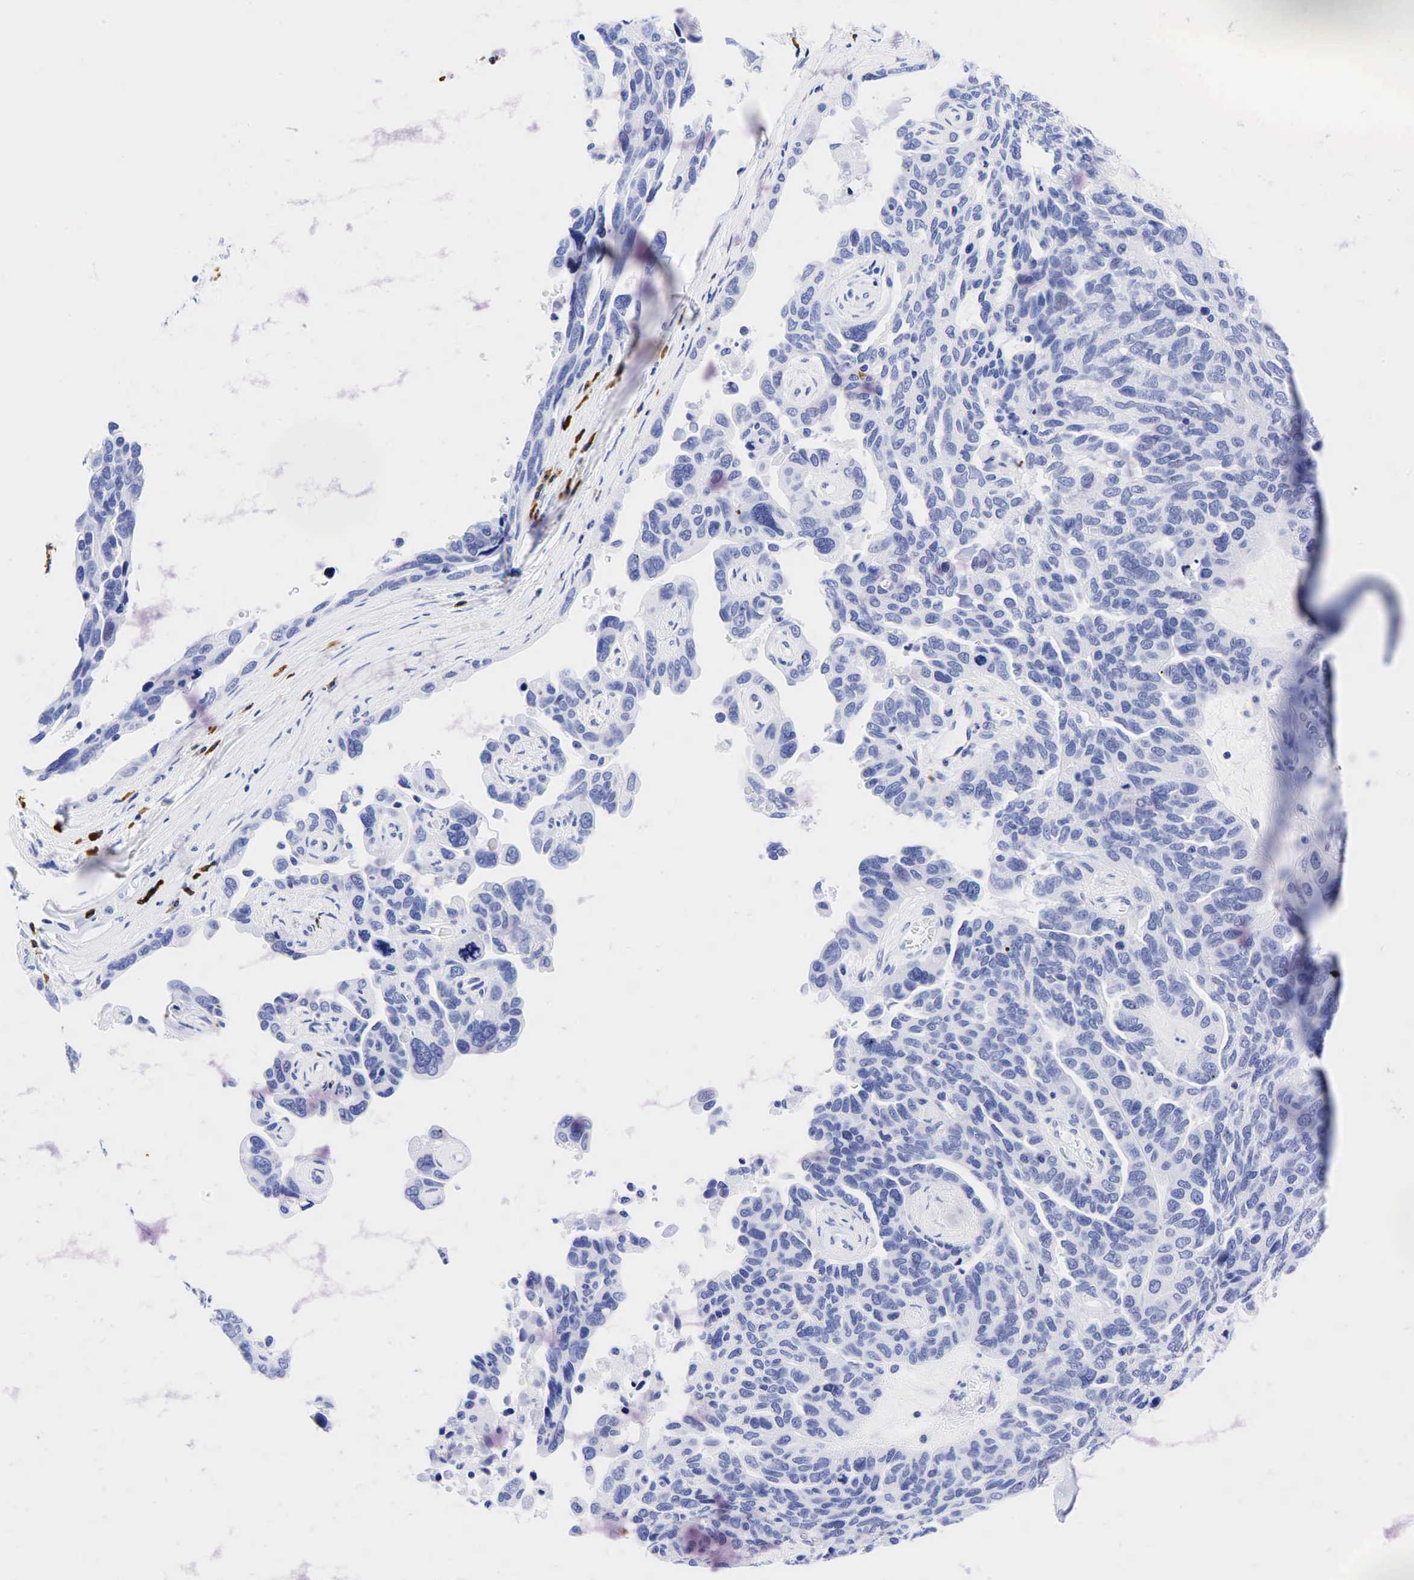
{"staining": {"intensity": "negative", "quantity": "none", "location": "none"}, "tissue": "ovarian cancer", "cell_type": "Tumor cells", "image_type": "cancer", "snomed": [{"axis": "morphology", "description": "Cystadenocarcinoma, serous, NOS"}, {"axis": "topography", "description": "Ovary"}], "caption": "DAB immunohistochemical staining of ovarian cancer displays no significant expression in tumor cells. (Immunohistochemistry, brightfield microscopy, high magnification).", "gene": "CD79A", "patient": {"sex": "female", "age": 64}}